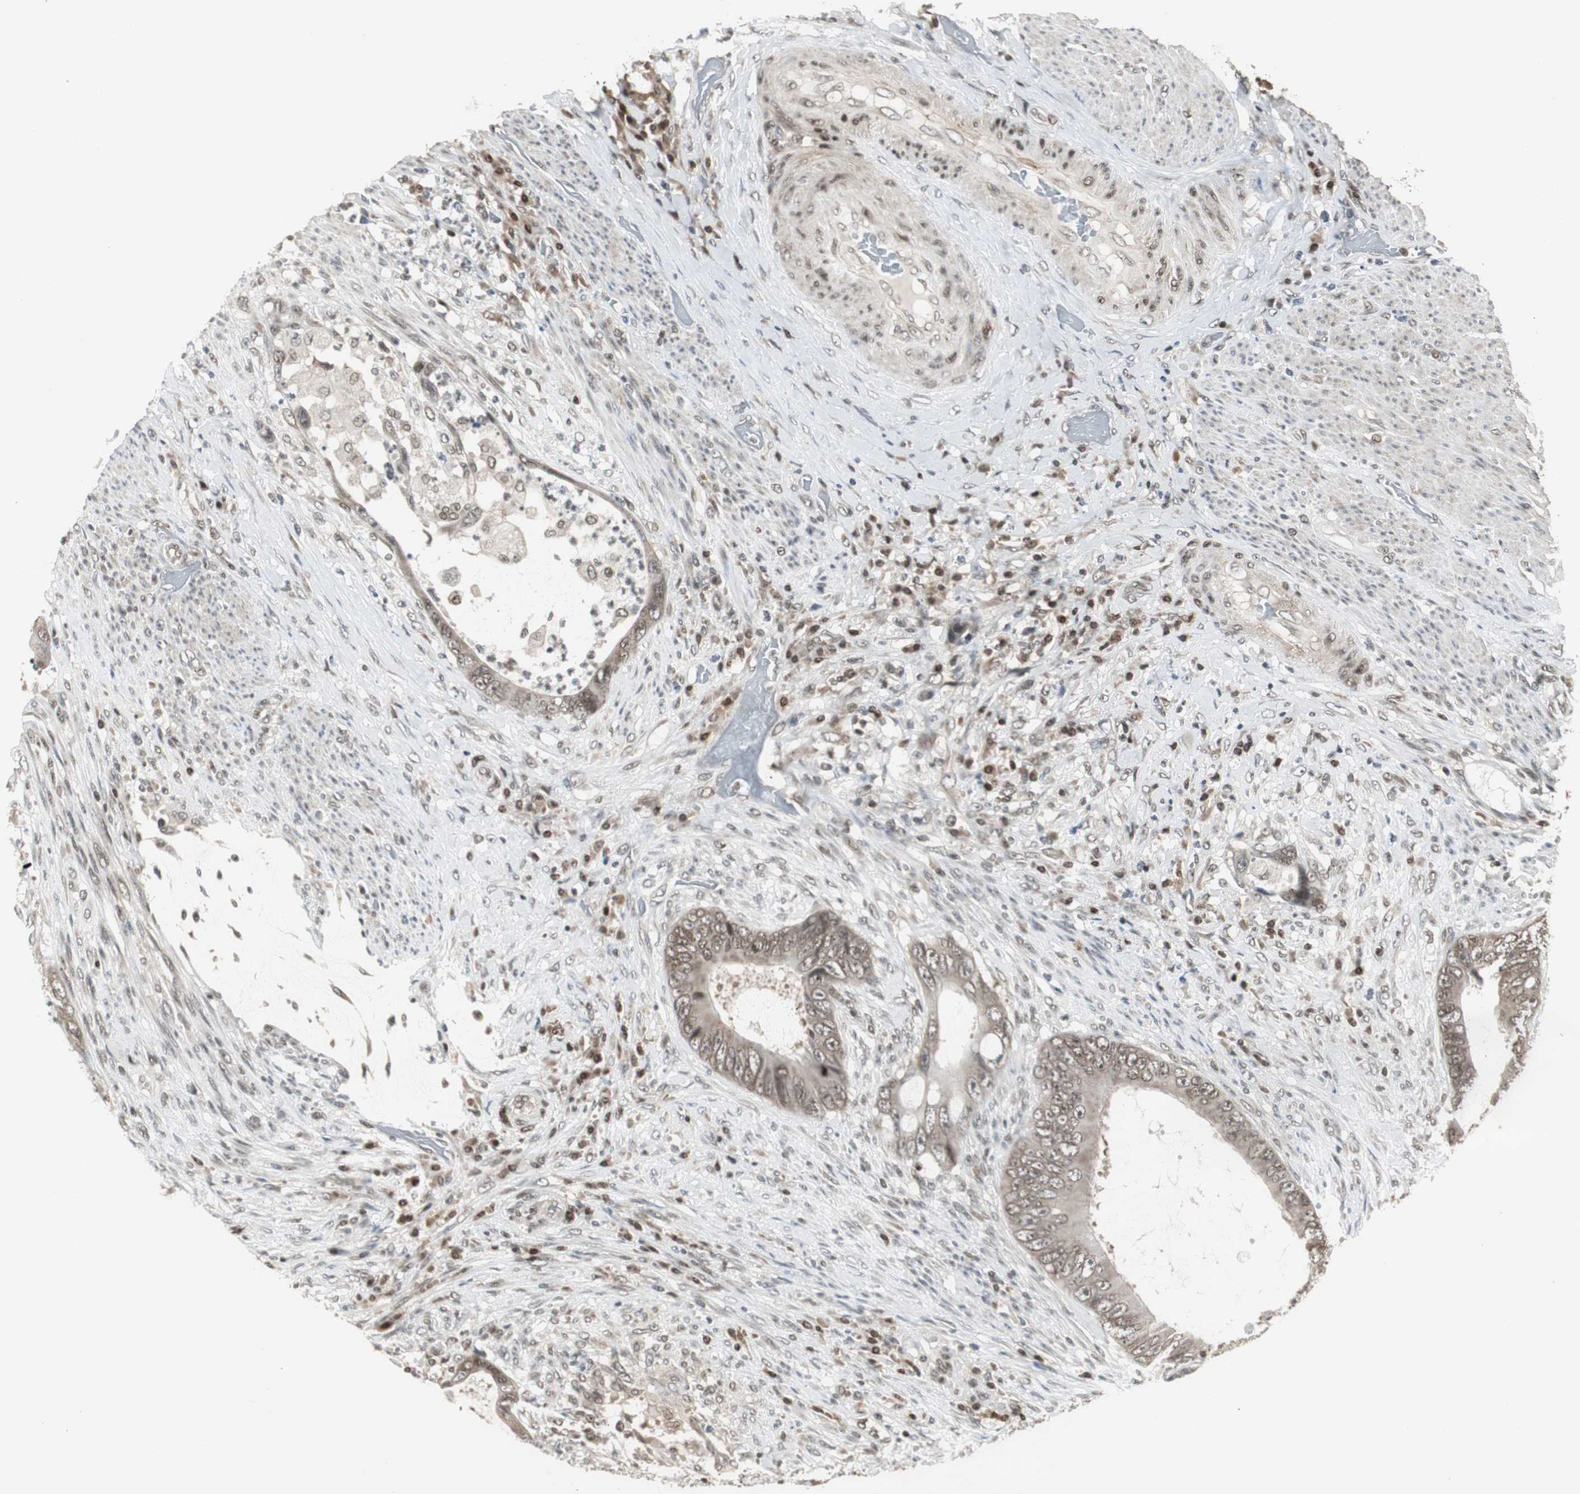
{"staining": {"intensity": "weak", "quantity": ">75%", "location": "cytoplasmic/membranous,nuclear"}, "tissue": "colorectal cancer", "cell_type": "Tumor cells", "image_type": "cancer", "snomed": [{"axis": "morphology", "description": "Adenocarcinoma, NOS"}, {"axis": "topography", "description": "Rectum"}], "caption": "This histopathology image exhibits IHC staining of human colorectal cancer, with low weak cytoplasmic/membranous and nuclear expression in approximately >75% of tumor cells.", "gene": "MPG", "patient": {"sex": "female", "age": 77}}